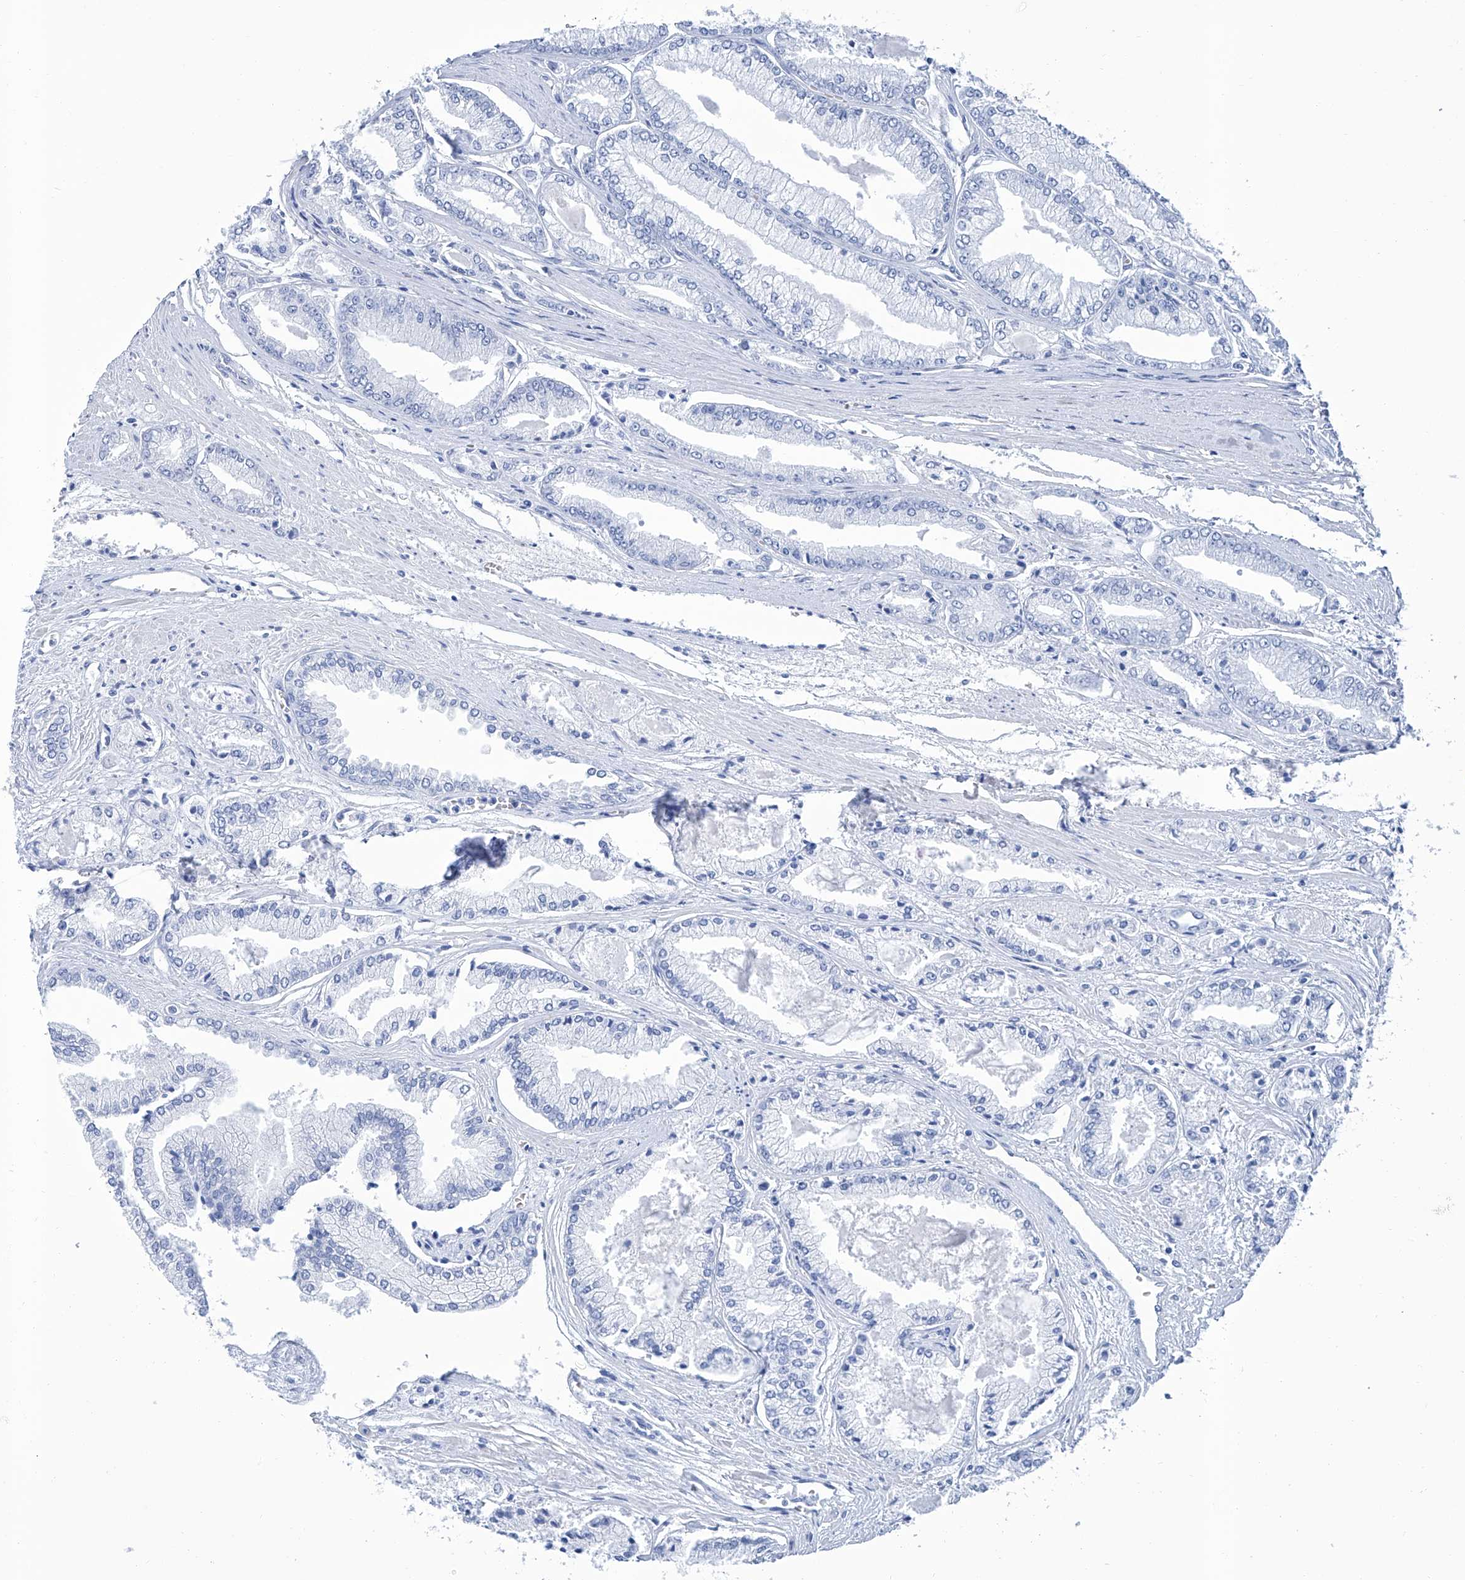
{"staining": {"intensity": "negative", "quantity": "none", "location": "none"}, "tissue": "prostate cancer", "cell_type": "Tumor cells", "image_type": "cancer", "snomed": [{"axis": "morphology", "description": "Adenocarcinoma, Low grade"}, {"axis": "topography", "description": "Prostate"}], "caption": "This is an immunohistochemistry (IHC) image of human prostate cancer. There is no staining in tumor cells.", "gene": "GPT", "patient": {"sex": "male", "age": 52}}